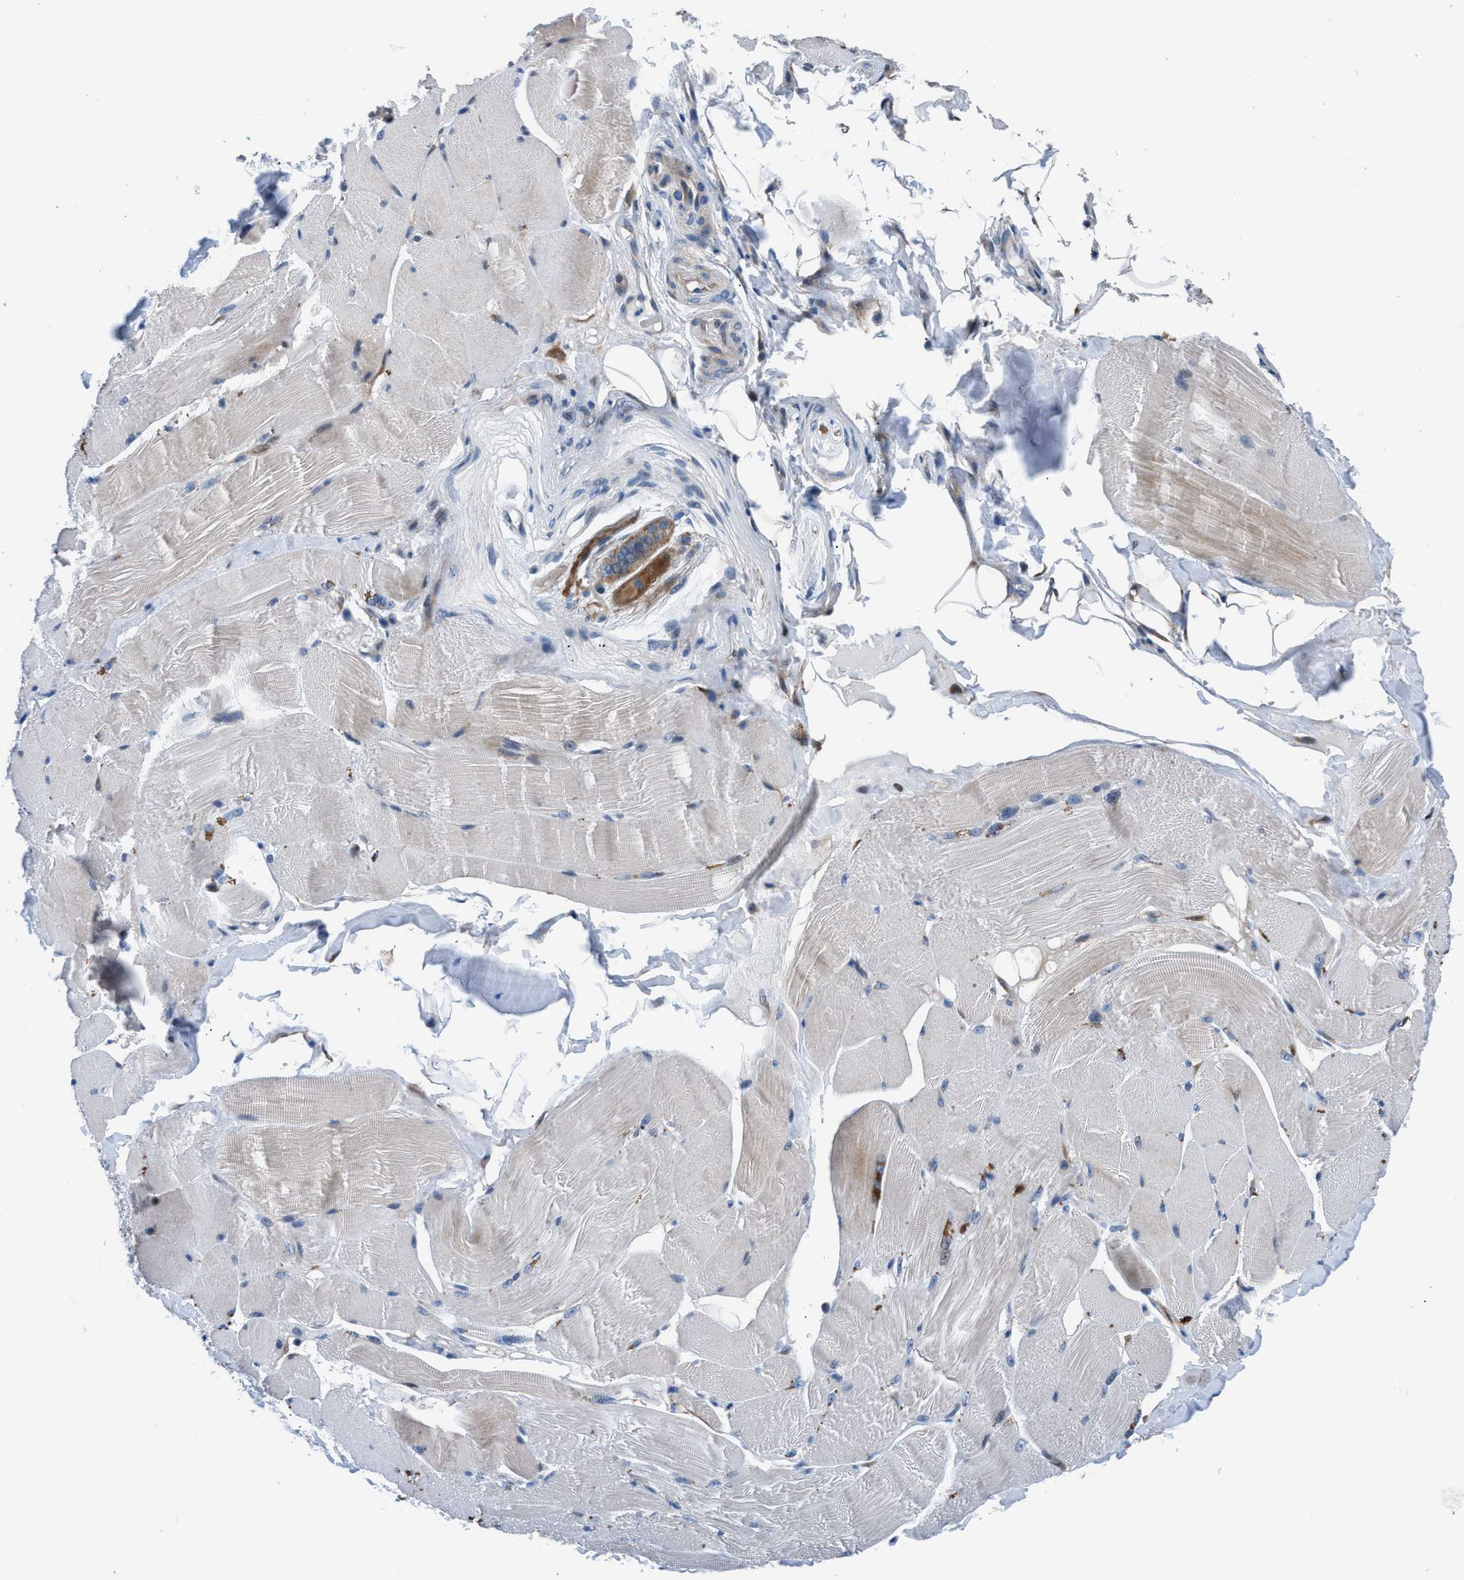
{"staining": {"intensity": "weak", "quantity": "25%-75%", "location": "cytoplasmic/membranous"}, "tissue": "skeletal muscle", "cell_type": "Myocytes", "image_type": "normal", "snomed": [{"axis": "morphology", "description": "Normal tissue, NOS"}, {"axis": "topography", "description": "Skin"}, {"axis": "topography", "description": "Skeletal muscle"}], "caption": "Immunohistochemistry of unremarkable human skeletal muscle displays low levels of weak cytoplasmic/membranous staining in approximately 25%-75% of myocytes.", "gene": "UAP1", "patient": {"sex": "male", "age": 83}}